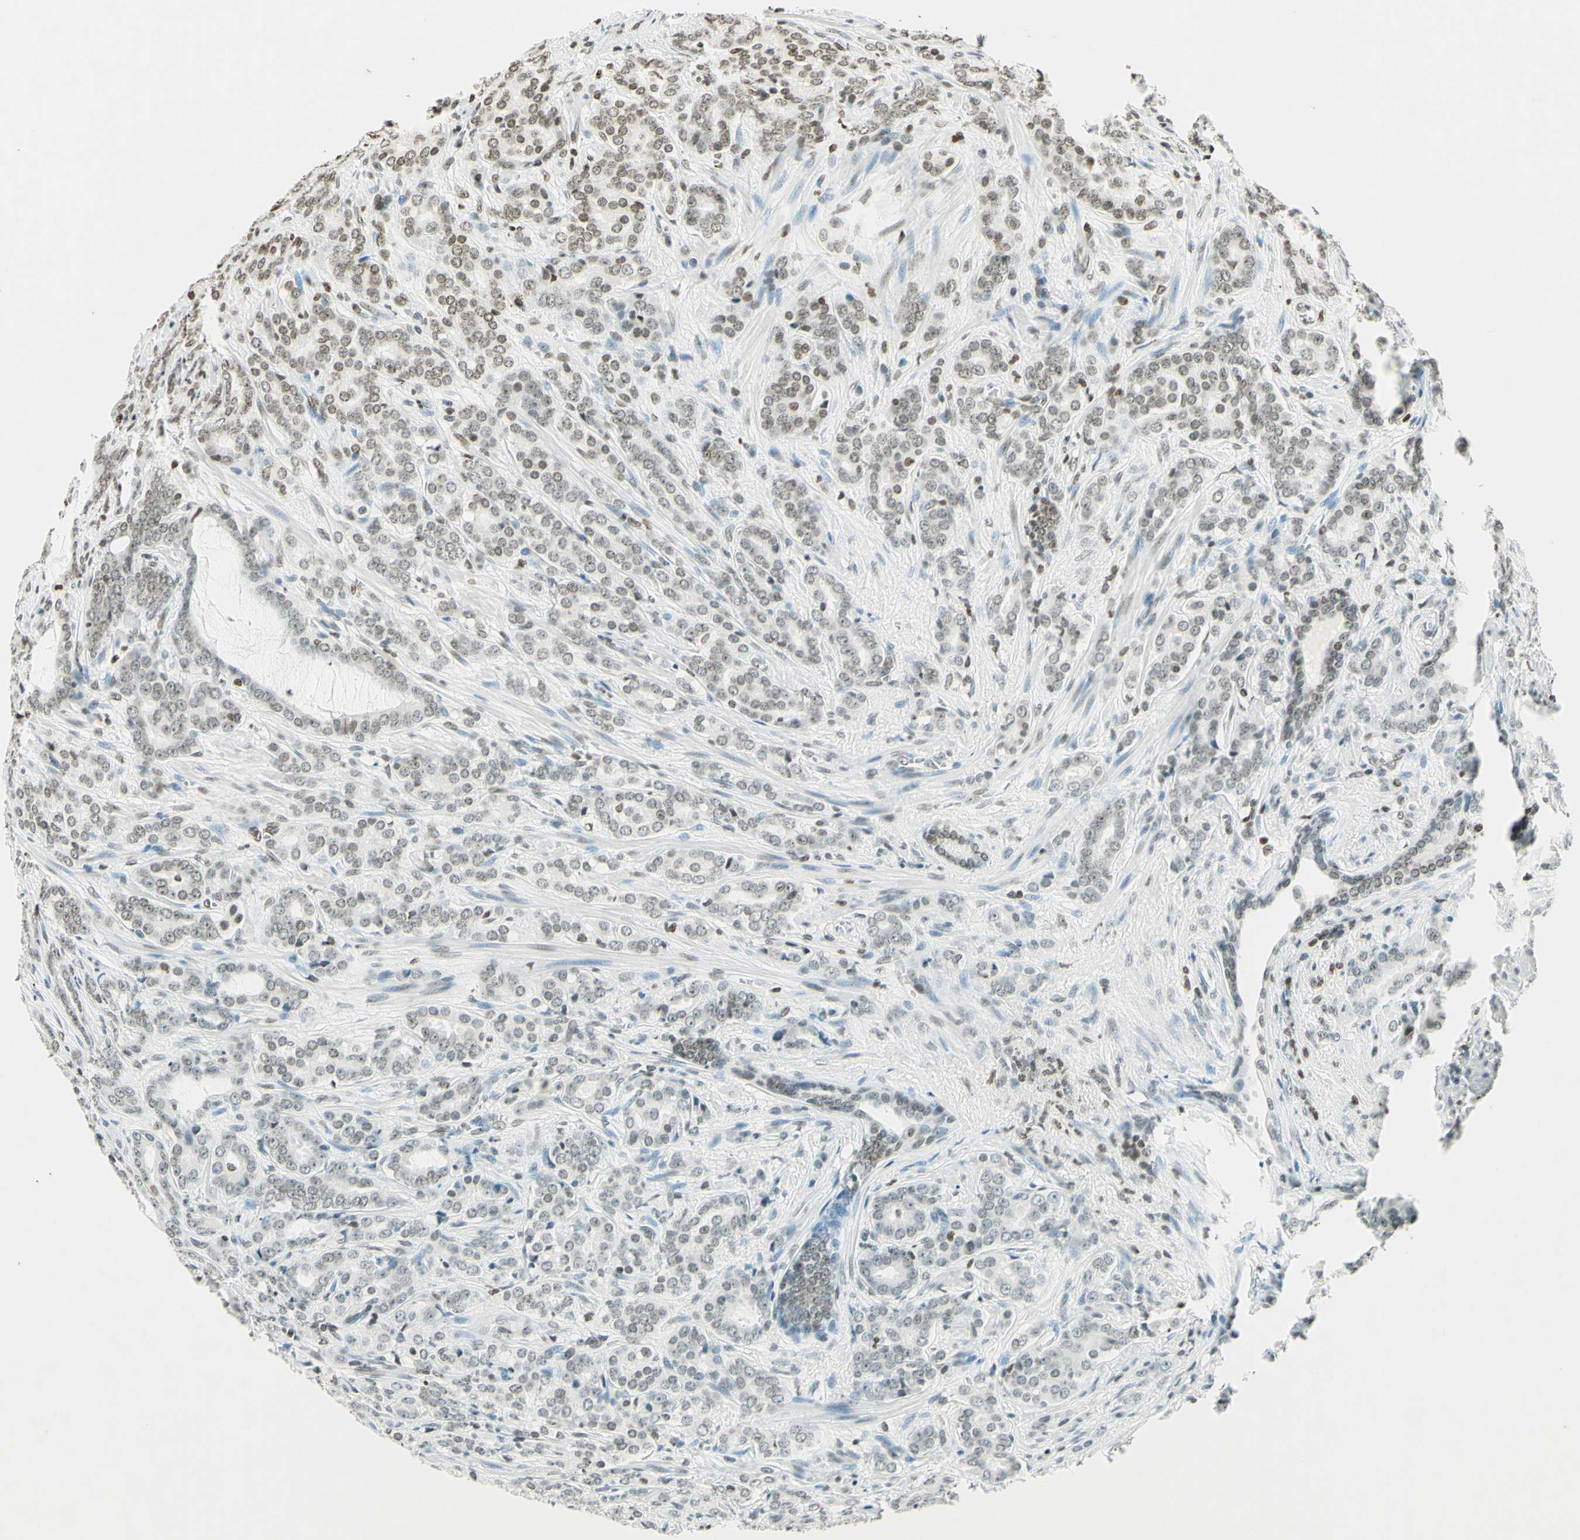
{"staining": {"intensity": "weak", "quantity": ">75%", "location": "nuclear"}, "tissue": "prostate cancer", "cell_type": "Tumor cells", "image_type": "cancer", "snomed": [{"axis": "morphology", "description": "Adenocarcinoma, High grade"}, {"axis": "topography", "description": "Prostate"}], "caption": "Protein expression analysis of prostate adenocarcinoma (high-grade) exhibits weak nuclear staining in about >75% of tumor cells. Ihc stains the protein of interest in brown and the nuclei are stained blue.", "gene": "MSH2", "patient": {"sex": "male", "age": 64}}